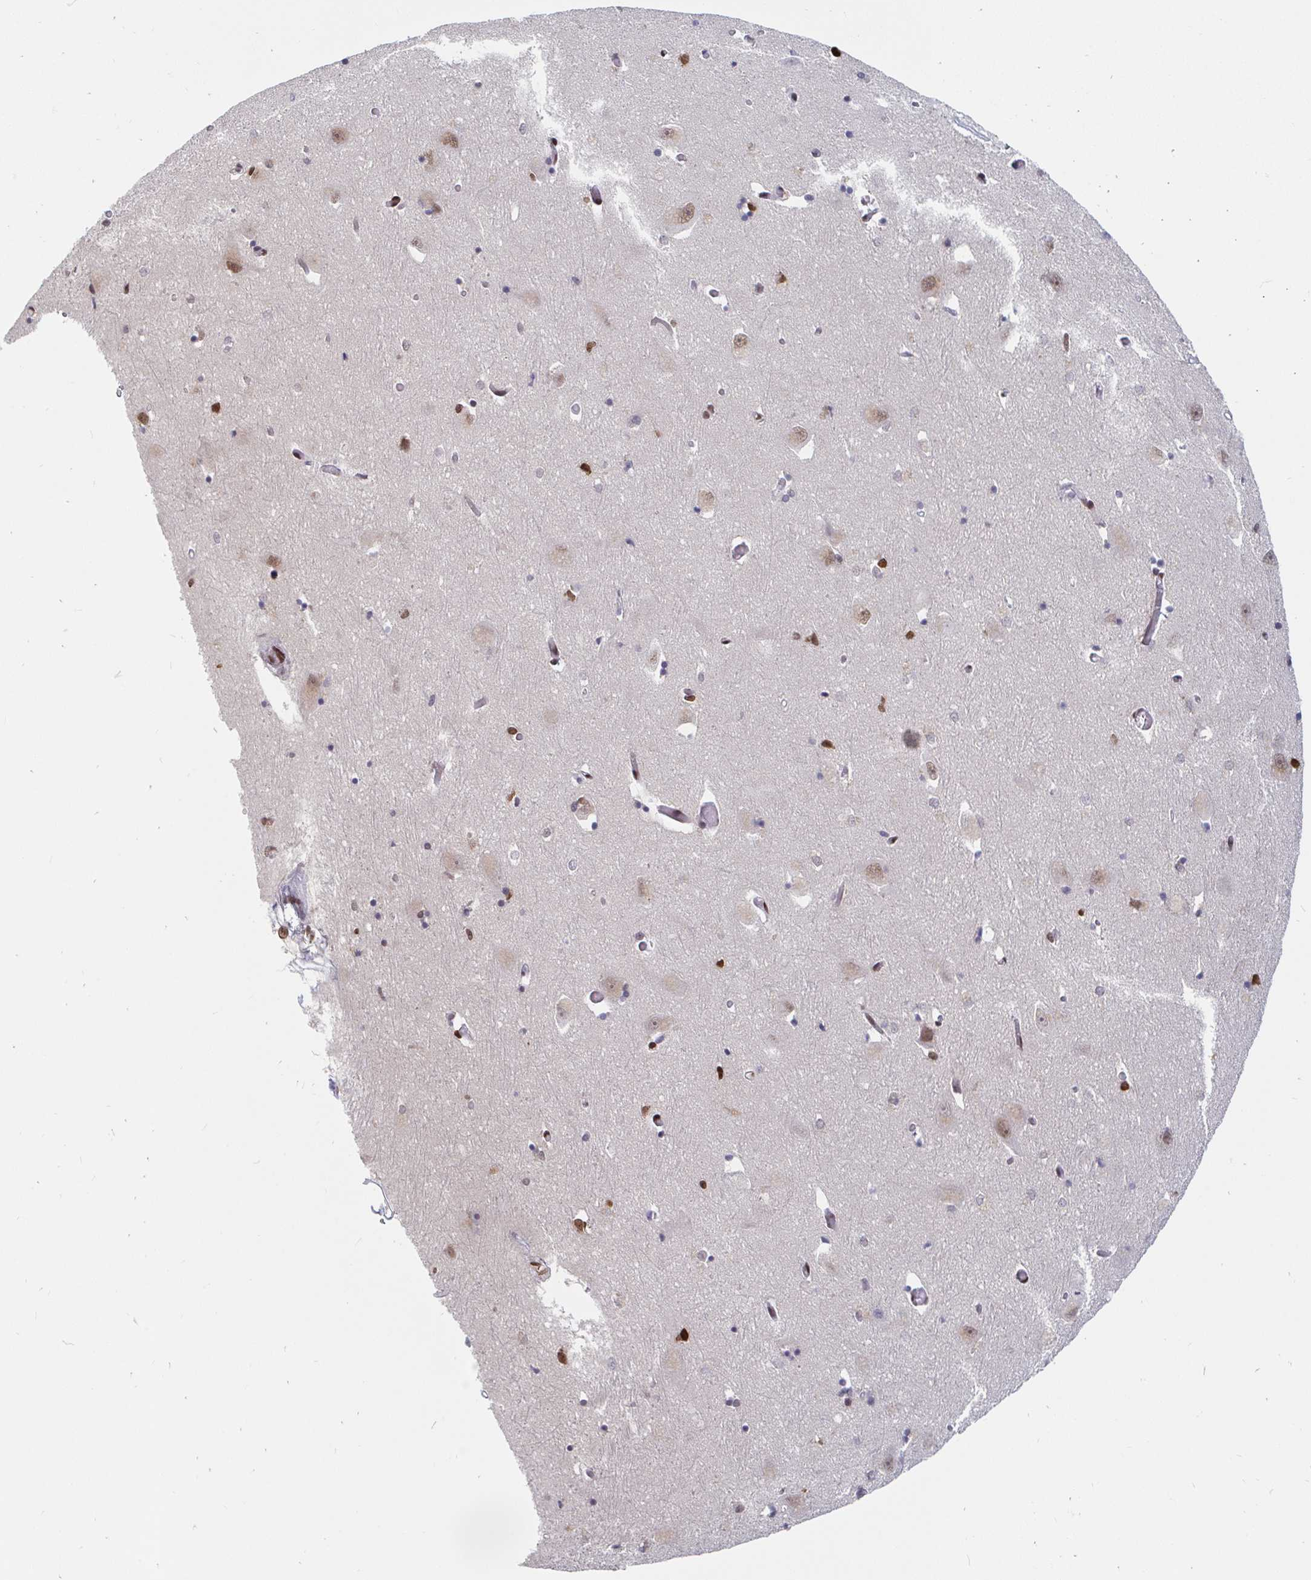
{"staining": {"intensity": "moderate", "quantity": "<25%", "location": "nuclear"}, "tissue": "caudate", "cell_type": "Glial cells", "image_type": "normal", "snomed": [{"axis": "morphology", "description": "Normal tissue, NOS"}, {"axis": "topography", "description": "Lateral ventricle wall"}, {"axis": "topography", "description": "Hippocampus"}], "caption": "High-magnification brightfield microscopy of normal caudate stained with DAB (3,3'-diaminobenzidine) (brown) and counterstained with hematoxylin (blue). glial cells exhibit moderate nuclear positivity is identified in about<25% of cells.", "gene": "RBMXL1", "patient": {"sex": "female", "age": 63}}